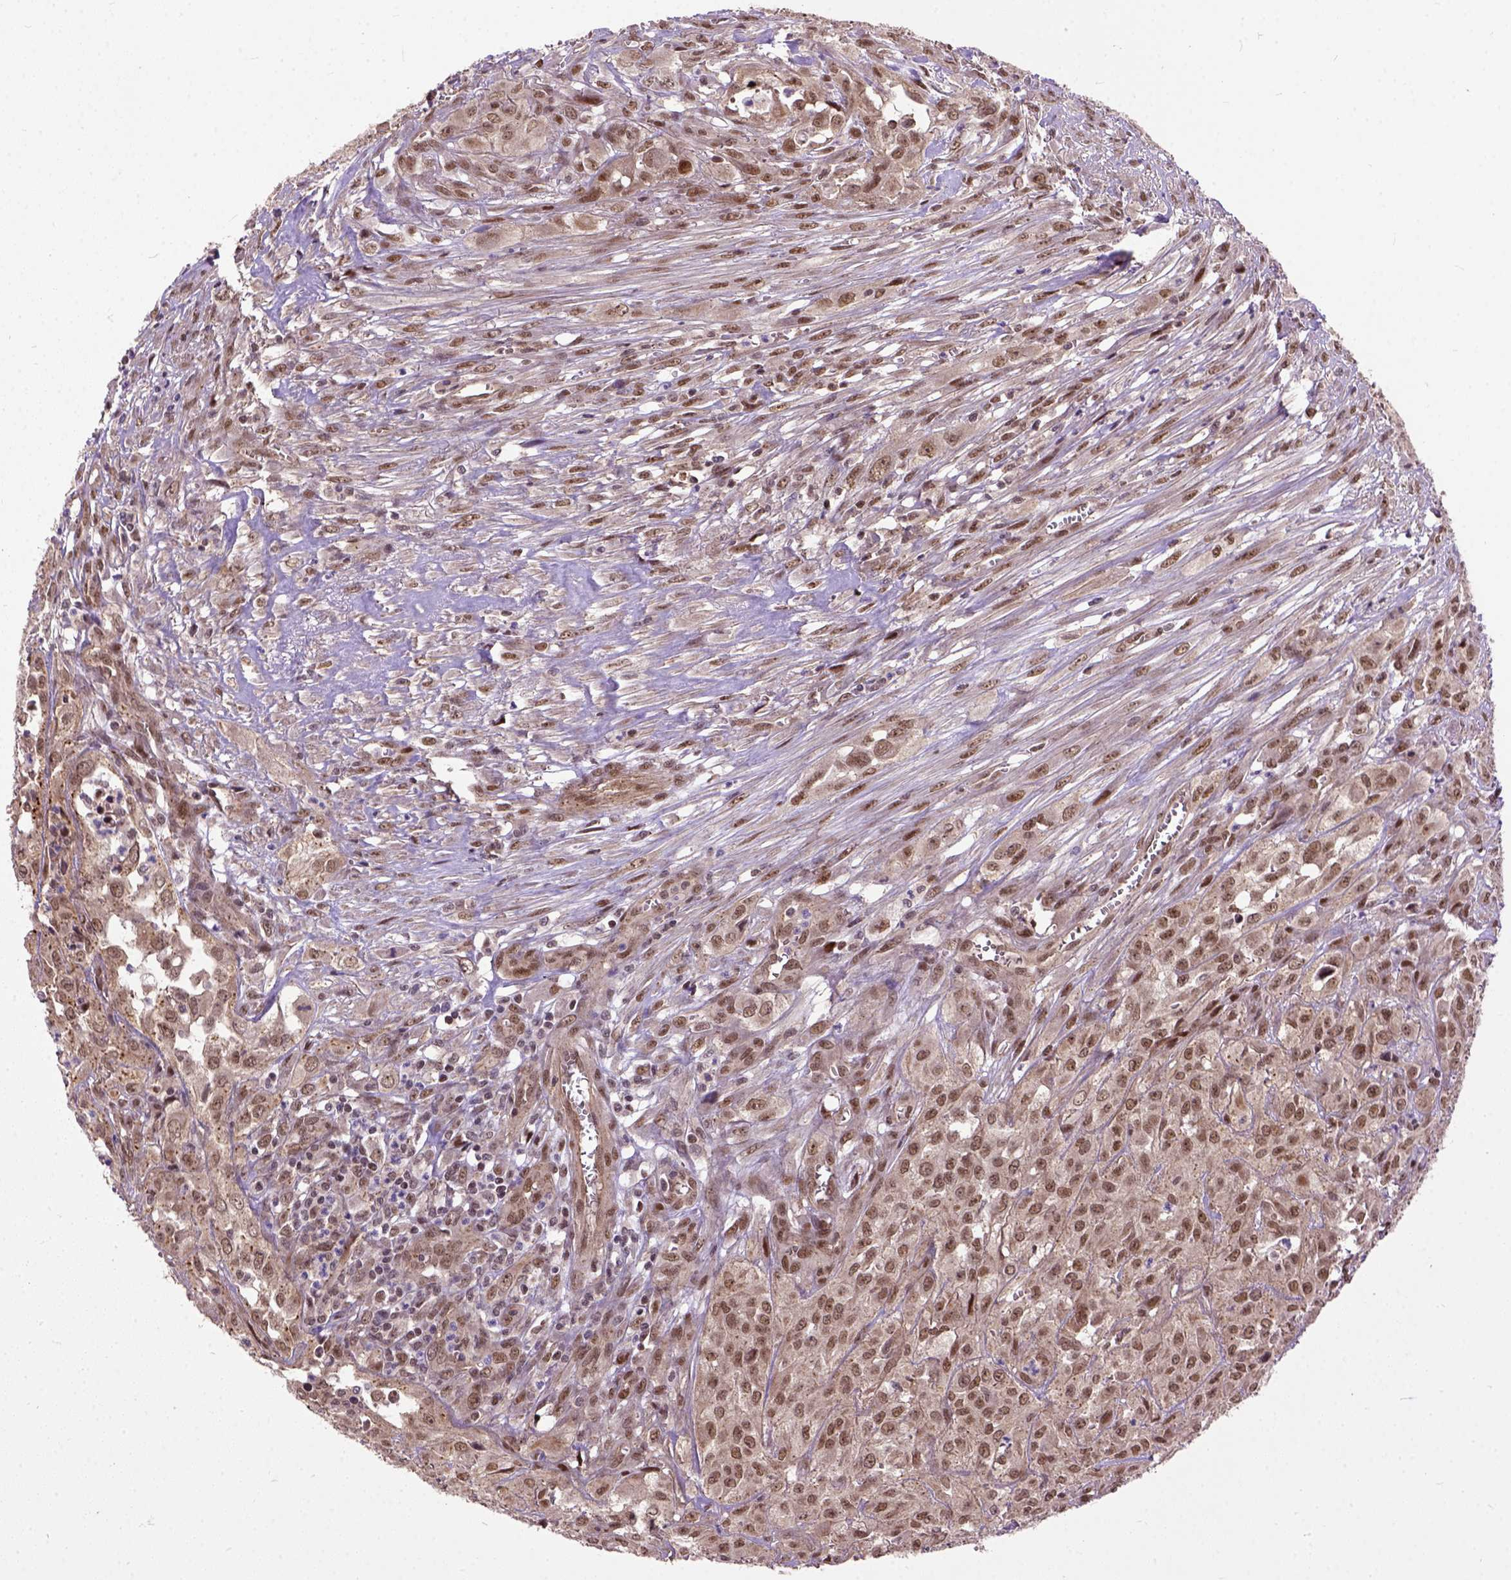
{"staining": {"intensity": "moderate", "quantity": ">75%", "location": "nuclear"}, "tissue": "urothelial cancer", "cell_type": "Tumor cells", "image_type": "cancer", "snomed": [{"axis": "morphology", "description": "Urothelial carcinoma, High grade"}, {"axis": "topography", "description": "Urinary bladder"}], "caption": "A brown stain highlights moderate nuclear expression of a protein in high-grade urothelial carcinoma tumor cells.", "gene": "ZNF630", "patient": {"sex": "male", "age": 67}}